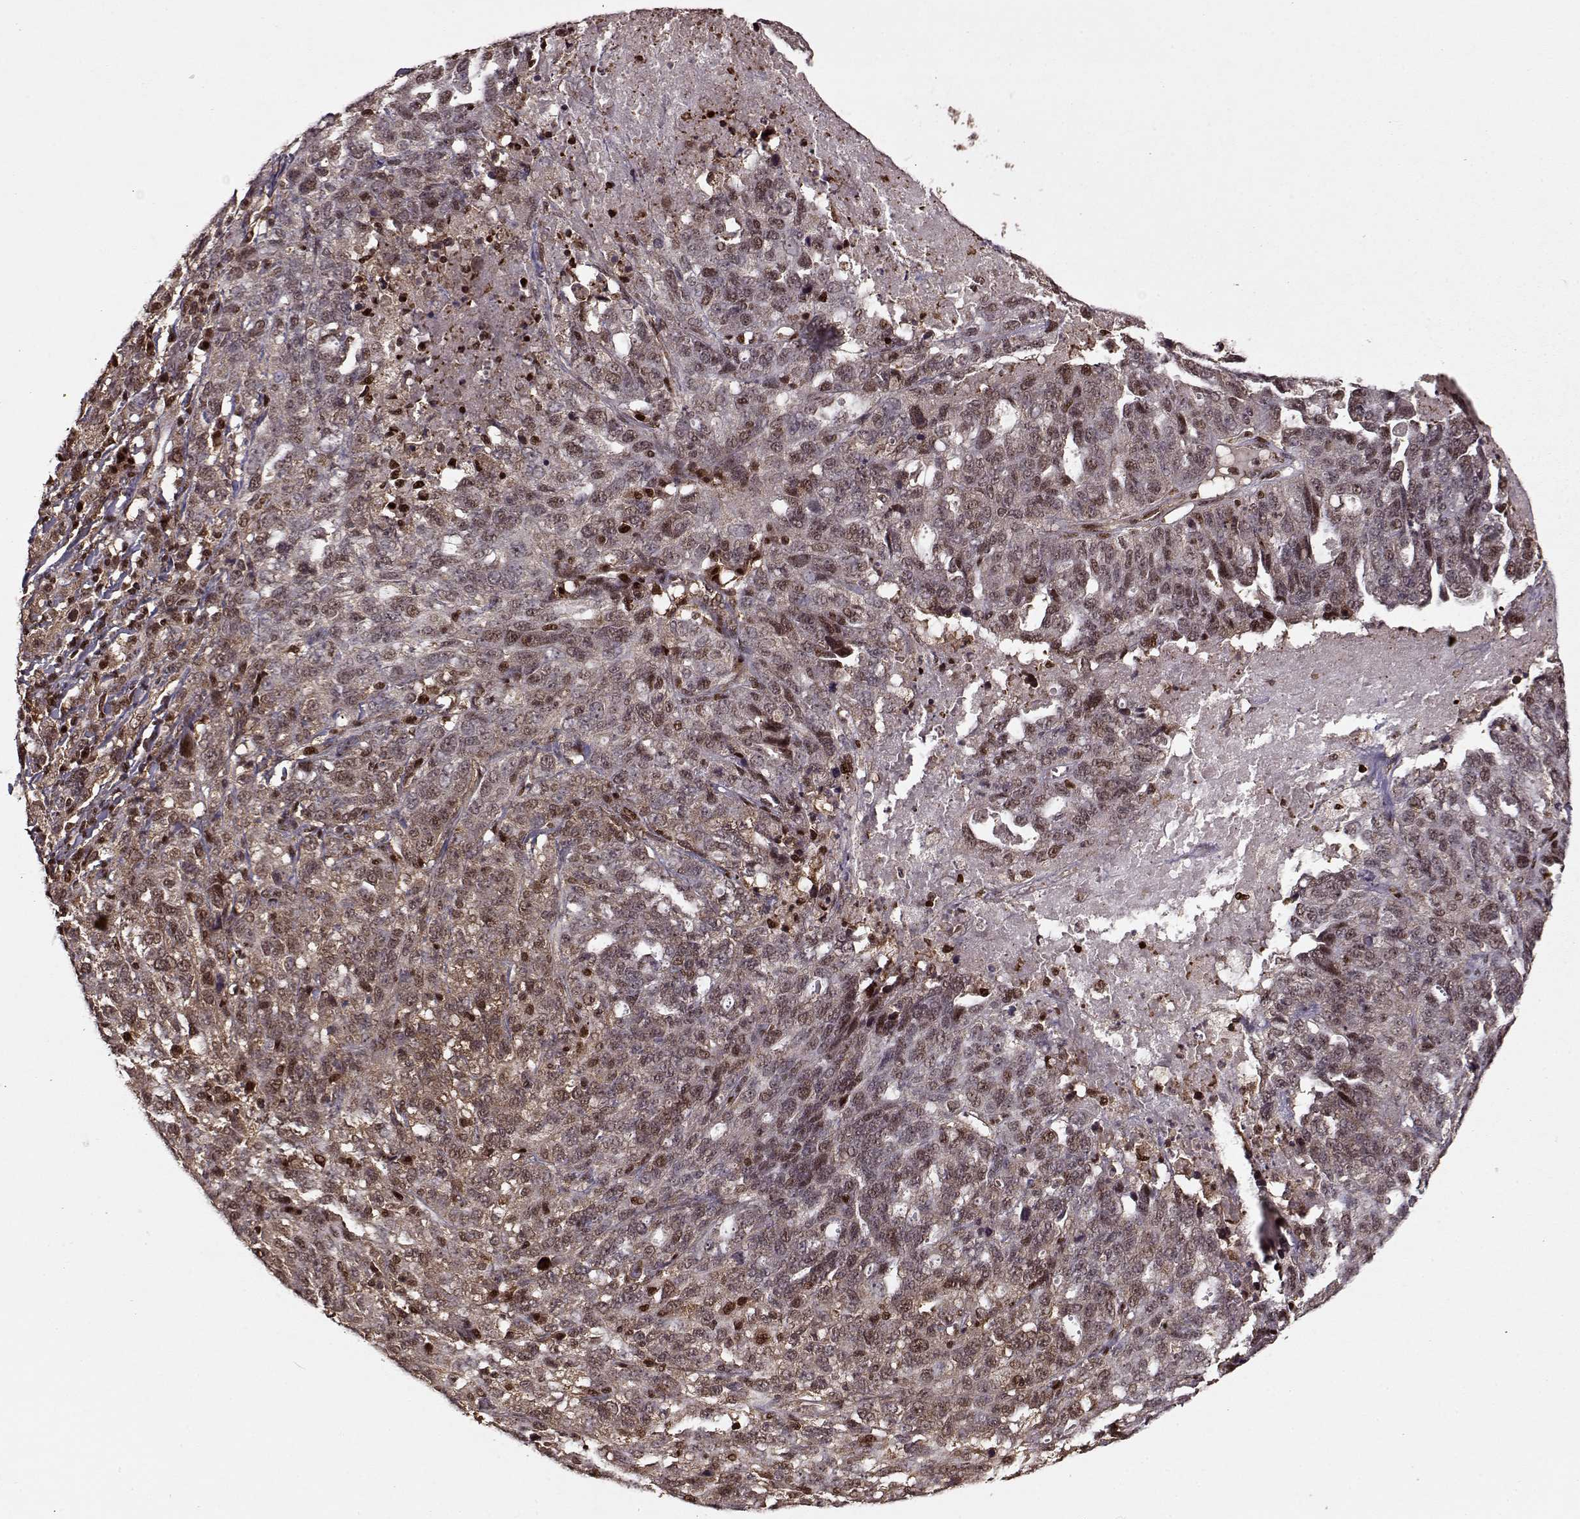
{"staining": {"intensity": "moderate", "quantity": ">75%", "location": "cytoplasmic/membranous"}, "tissue": "ovarian cancer", "cell_type": "Tumor cells", "image_type": "cancer", "snomed": [{"axis": "morphology", "description": "Cystadenocarcinoma, serous, NOS"}, {"axis": "topography", "description": "Ovary"}], "caption": "Ovarian cancer (serous cystadenocarcinoma) was stained to show a protein in brown. There is medium levels of moderate cytoplasmic/membranous positivity in approximately >75% of tumor cells. The protein of interest is stained brown, and the nuclei are stained in blue (DAB (3,3'-diaminobenzidine) IHC with brightfield microscopy, high magnification).", "gene": "PSMA7", "patient": {"sex": "female", "age": 71}}